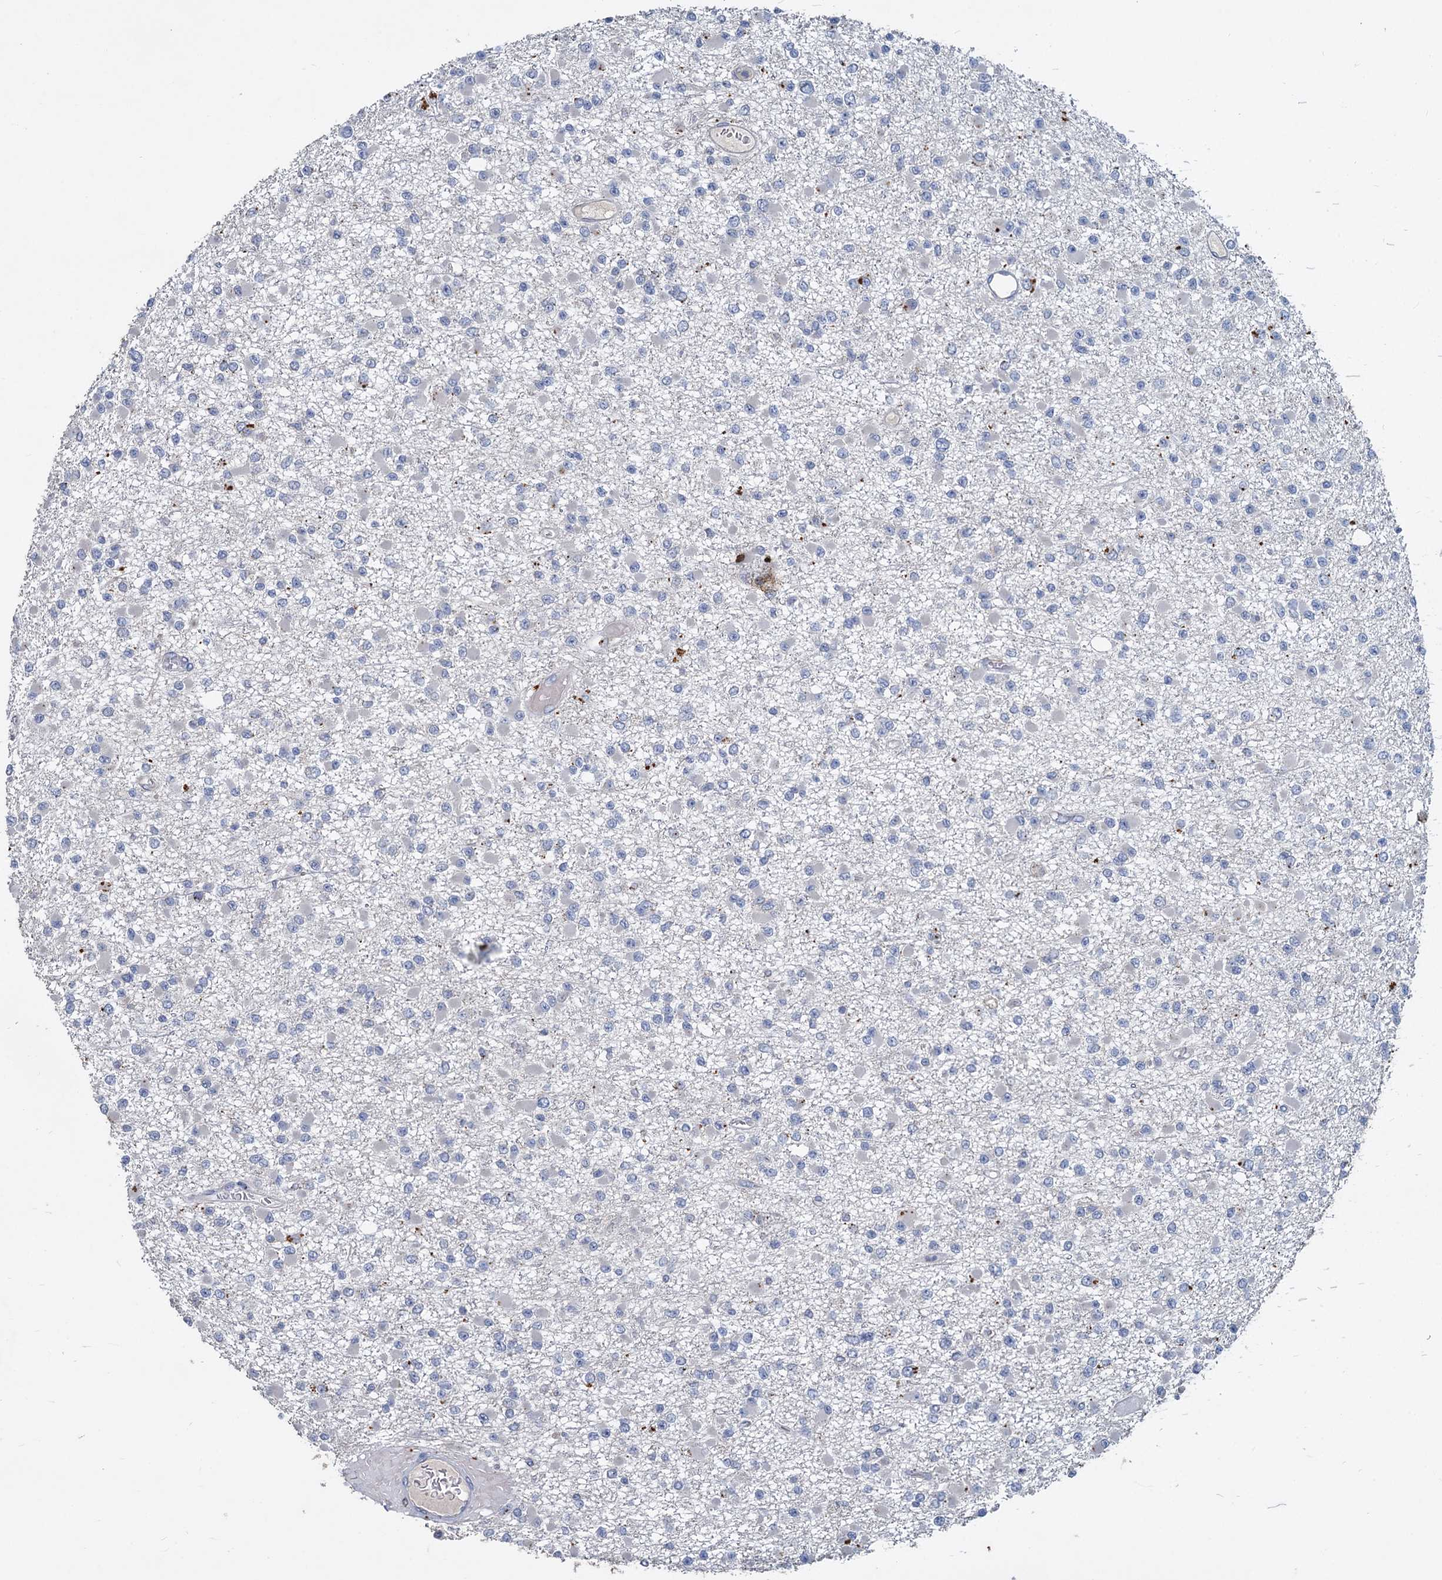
{"staining": {"intensity": "negative", "quantity": "none", "location": "none"}, "tissue": "glioma", "cell_type": "Tumor cells", "image_type": "cancer", "snomed": [{"axis": "morphology", "description": "Glioma, malignant, Low grade"}, {"axis": "topography", "description": "Brain"}], "caption": "The immunohistochemistry photomicrograph has no significant expression in tumor cells of glioma tissue. Nuclei are stained in blue.", "gene": "SLC2A7", "patient": {"sex": "female", "age": 22}}